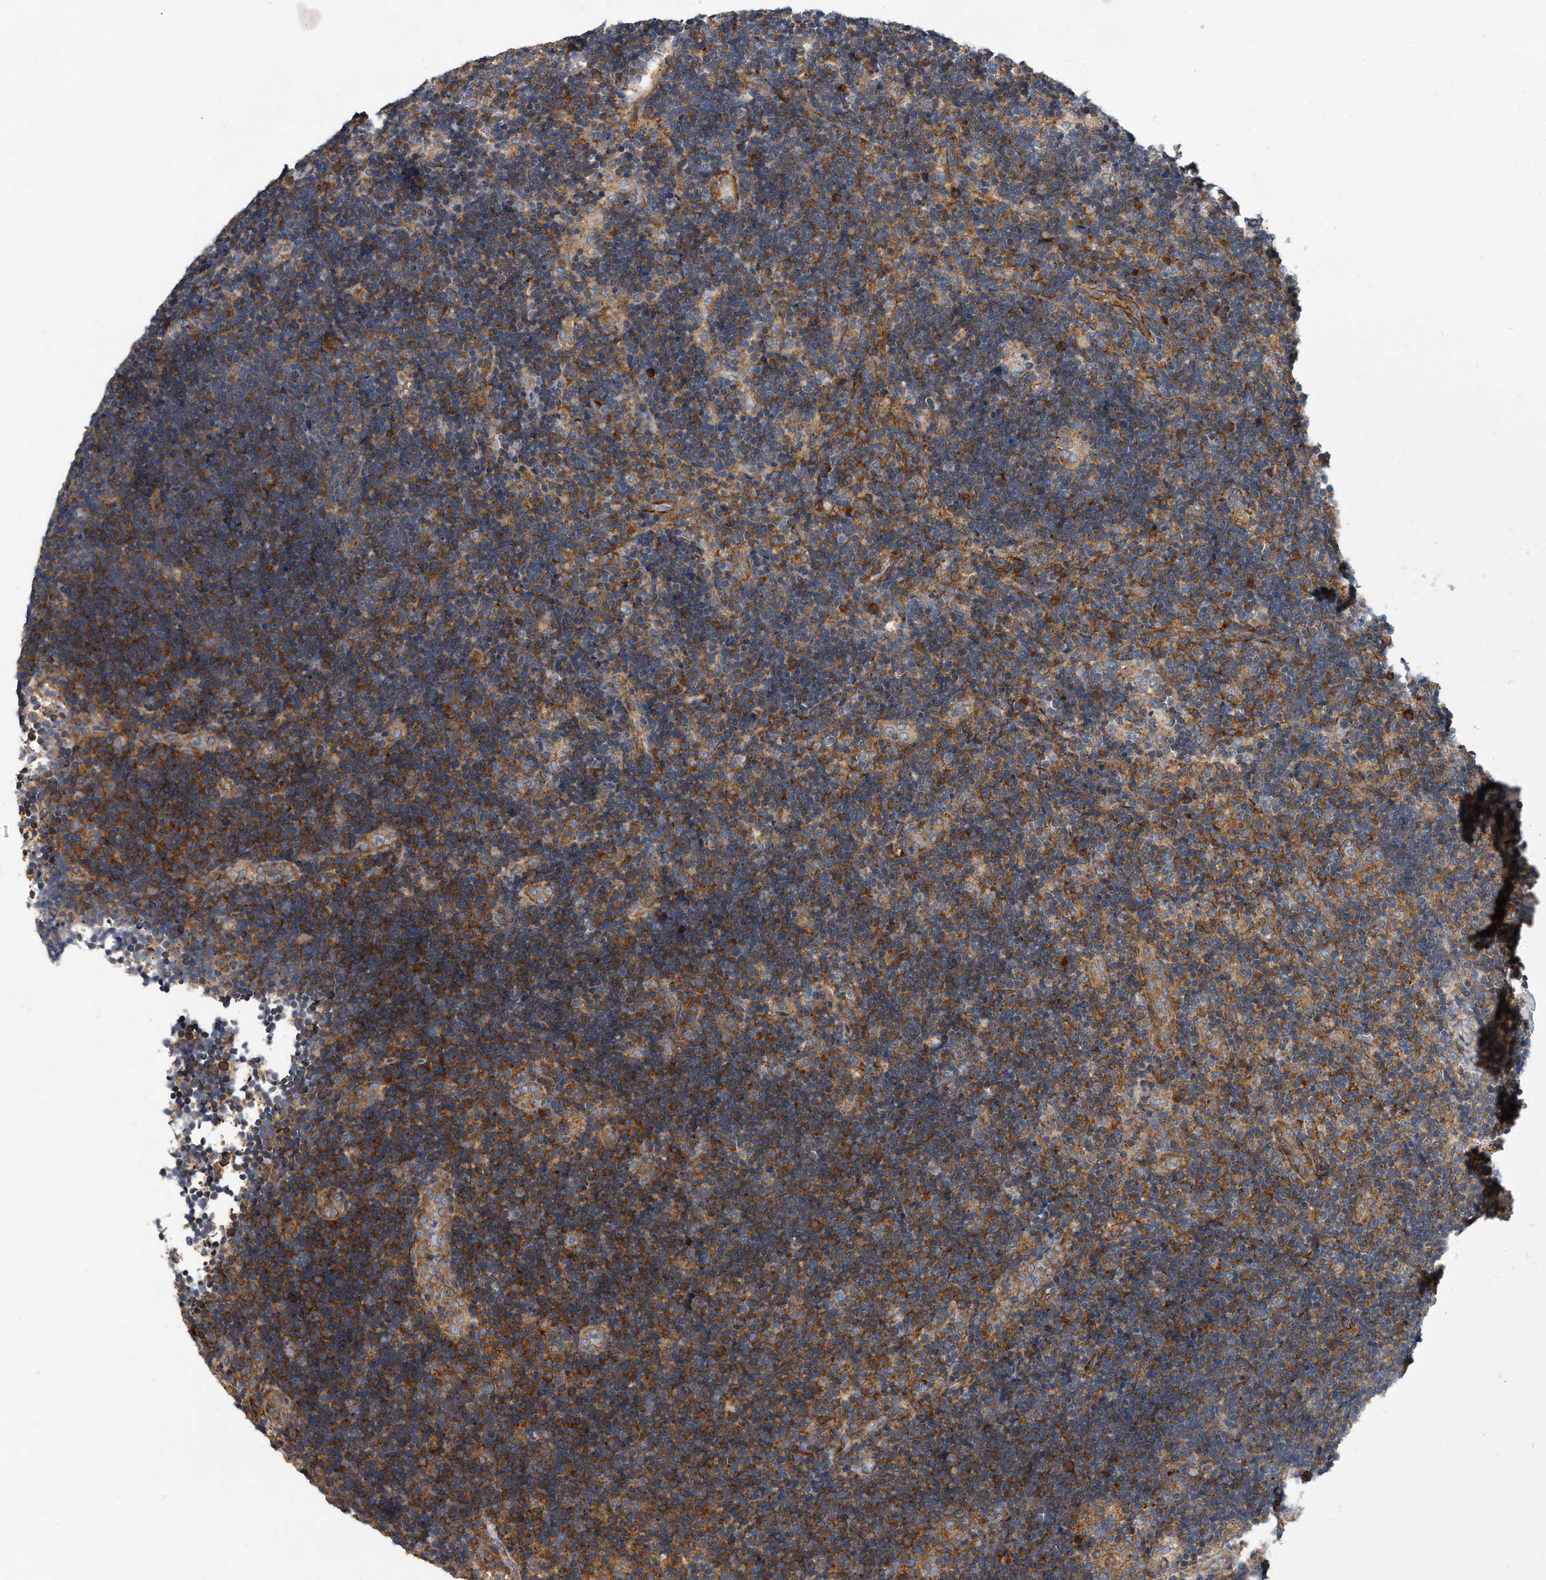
{"staining": {"intensity": "moderate", "quantity": "25%-75%", "location": "cytoplasmic/membranous"}, "tissue": "lymph node", "cell_type": "Non-germinal center cells", "image_type": "normal", "snomed": [{"axis": "morphology", "description": "Normal tissue, NOS"}, {"axis": "topography", "description": "Lymph node"}], "caption": "Non-germinal center cells reveal medium levels of moderate cytoplasmic/membranous expression in about 25%-75% of cells in normal human lymph node. Nuclei are stained in blue.", "gene": "EIF2B4", "patient": {"sex": "female", "age": 22}}